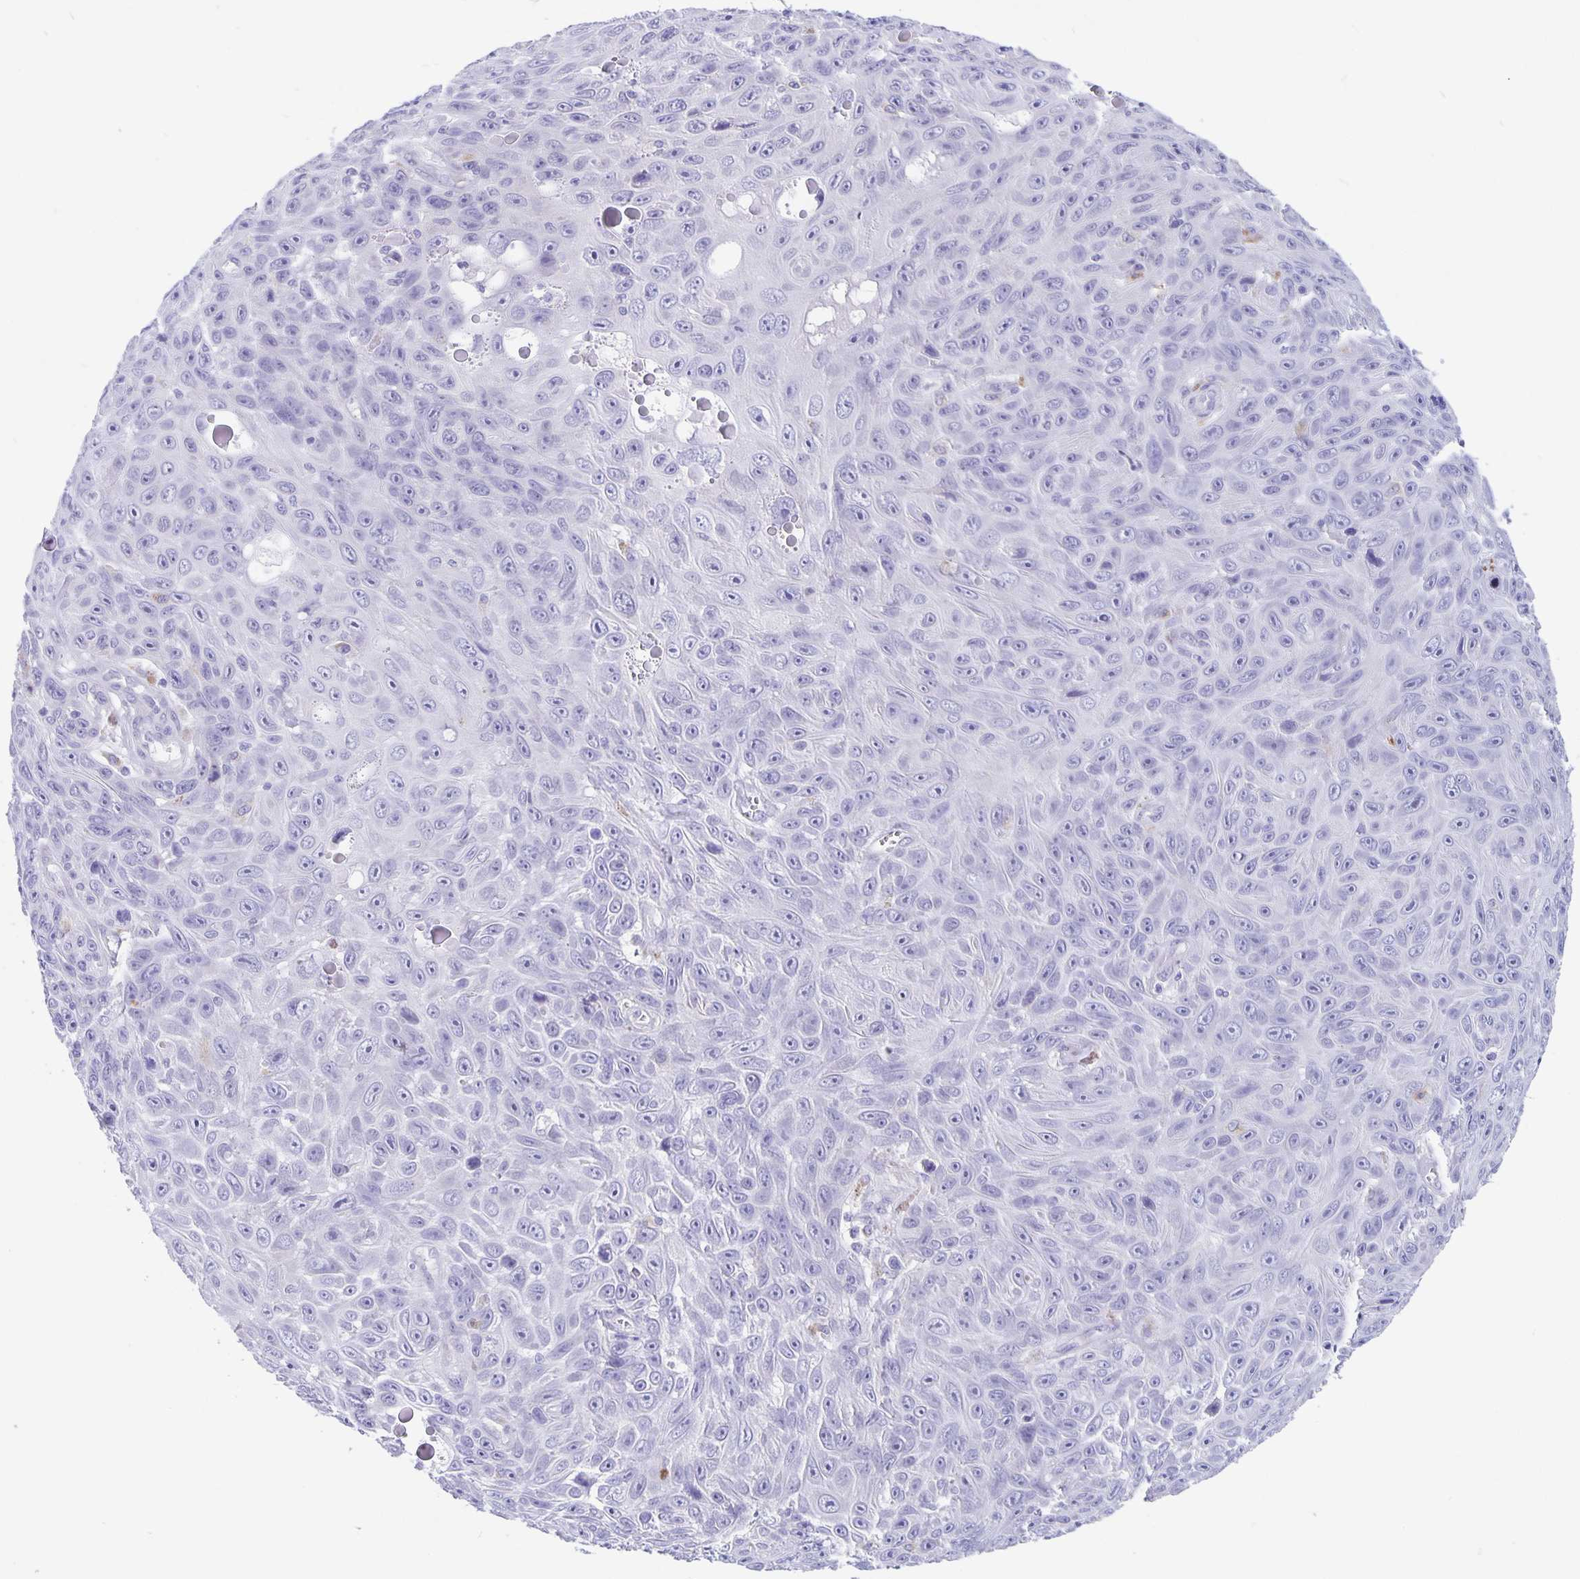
{"staining": {"intensity": "negative", "quantity": "none", "location": "none"}, "tissue": "skin cancer", "cell_type": "Tumor cells", "image_type": "cancer", "snomed": [{"axis": "morphology", "description": "Squamous cell carcinoma, NOS"}, {"axis": "topography", "description": "Skin"}], "caption": "Immunohistochemistry photomicrograph of human skin cancer (squamous cell carcinoma) stained for a protein (brown), which shows no expression in tumor cells.", "gene": "ERMN", "patient": {"sex": "male", "age": 82}}